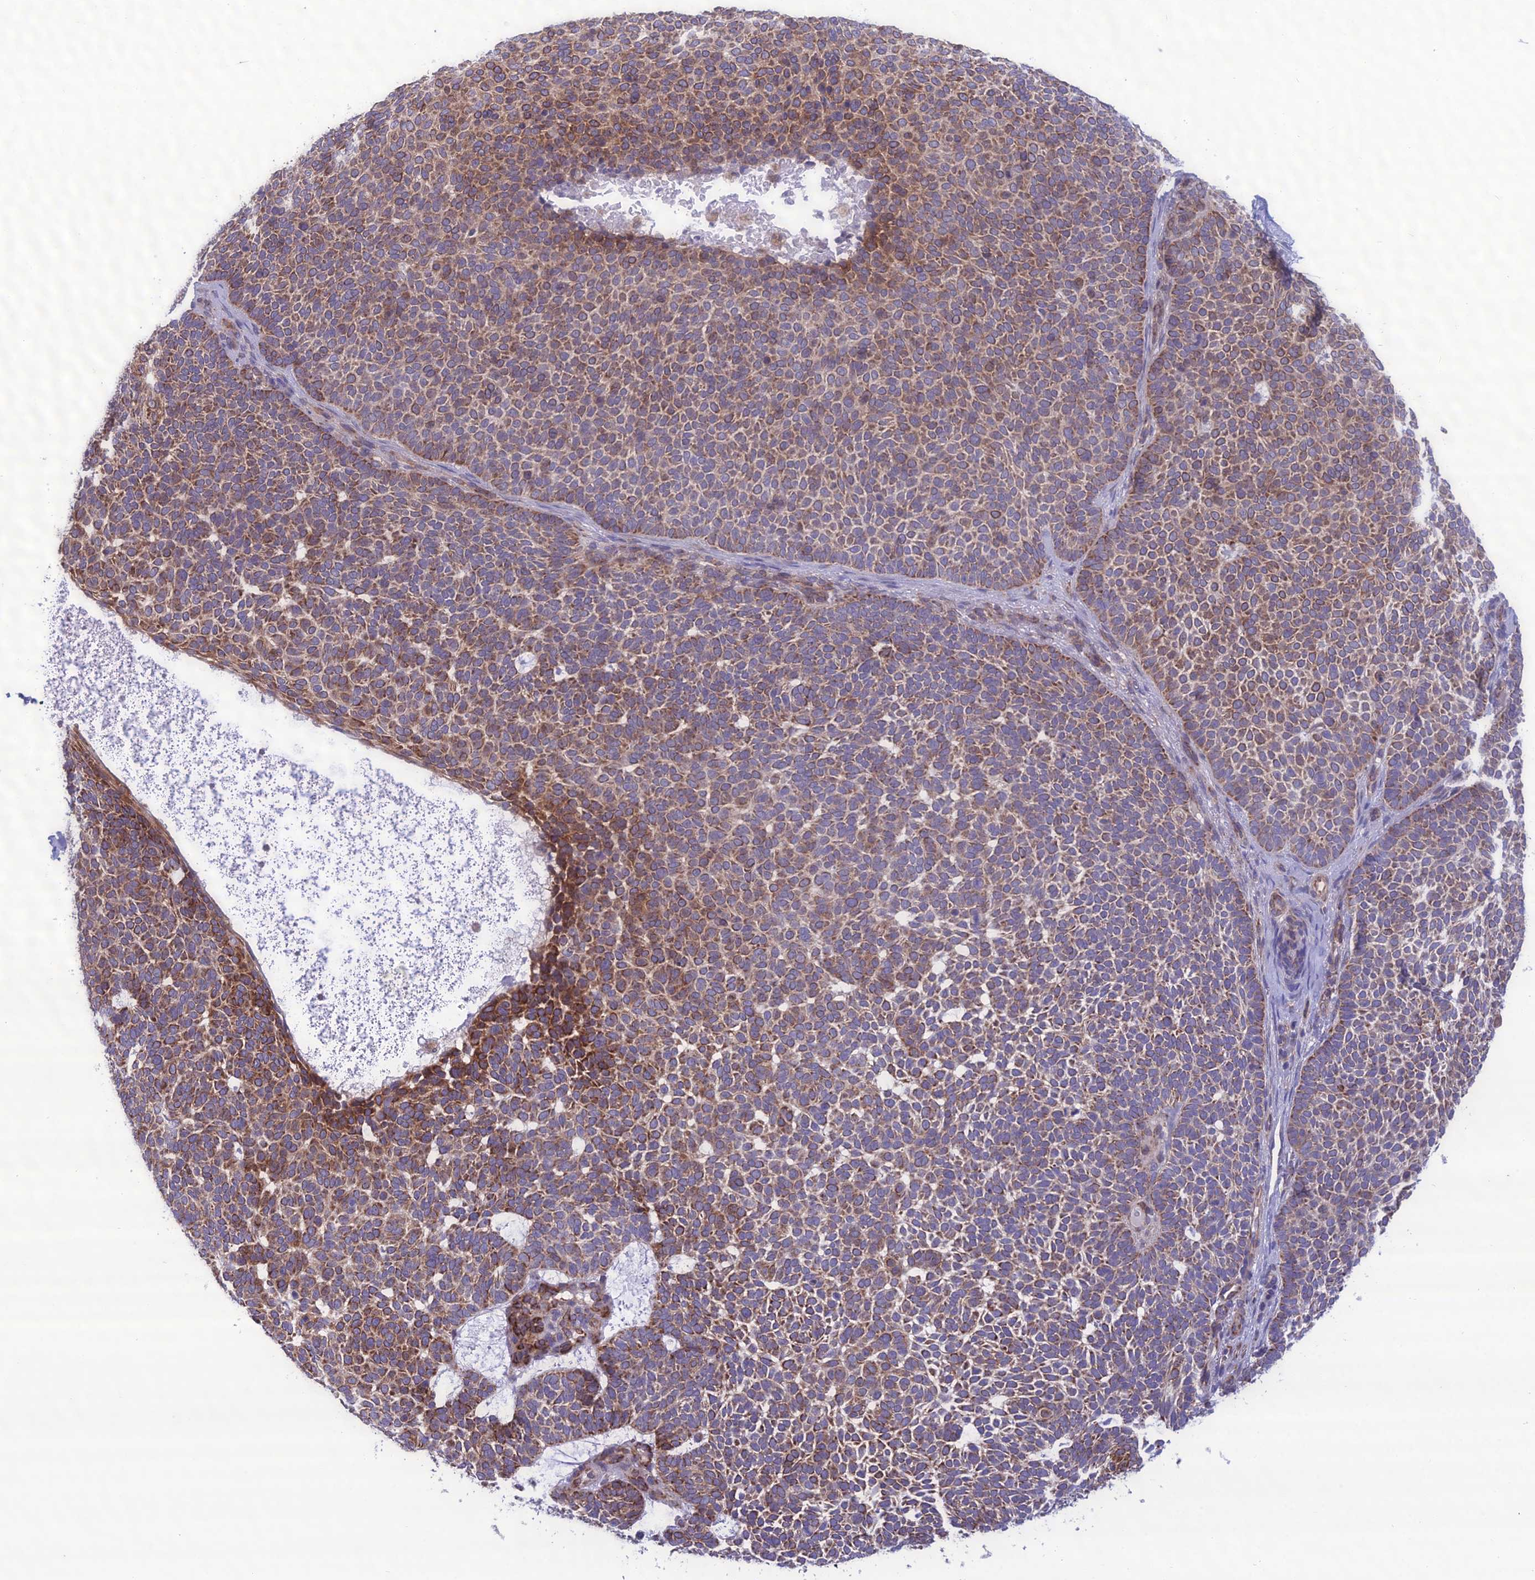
{"staining": {"intensity": "moderate", "quantity": ">75%", "location": "cytoplasmic/membranous"}, "tissue": "skin cancer", "cell_type": "Tumor cells", "image_type": "cancer", "snomed": [{"axis": "morphology", "description": "Basal cell carcinoma"}, {"axis": "topography", "description": "Skin"}], "caption": "Skin basal cell carcinoma was stained to show a protein in brown. There is medium levels of moderate cytoplasmic/membranous positivity in about >75% of tumor cells.", "gene": "NODAL", "patient": {"sex": "female", "age": 77}}